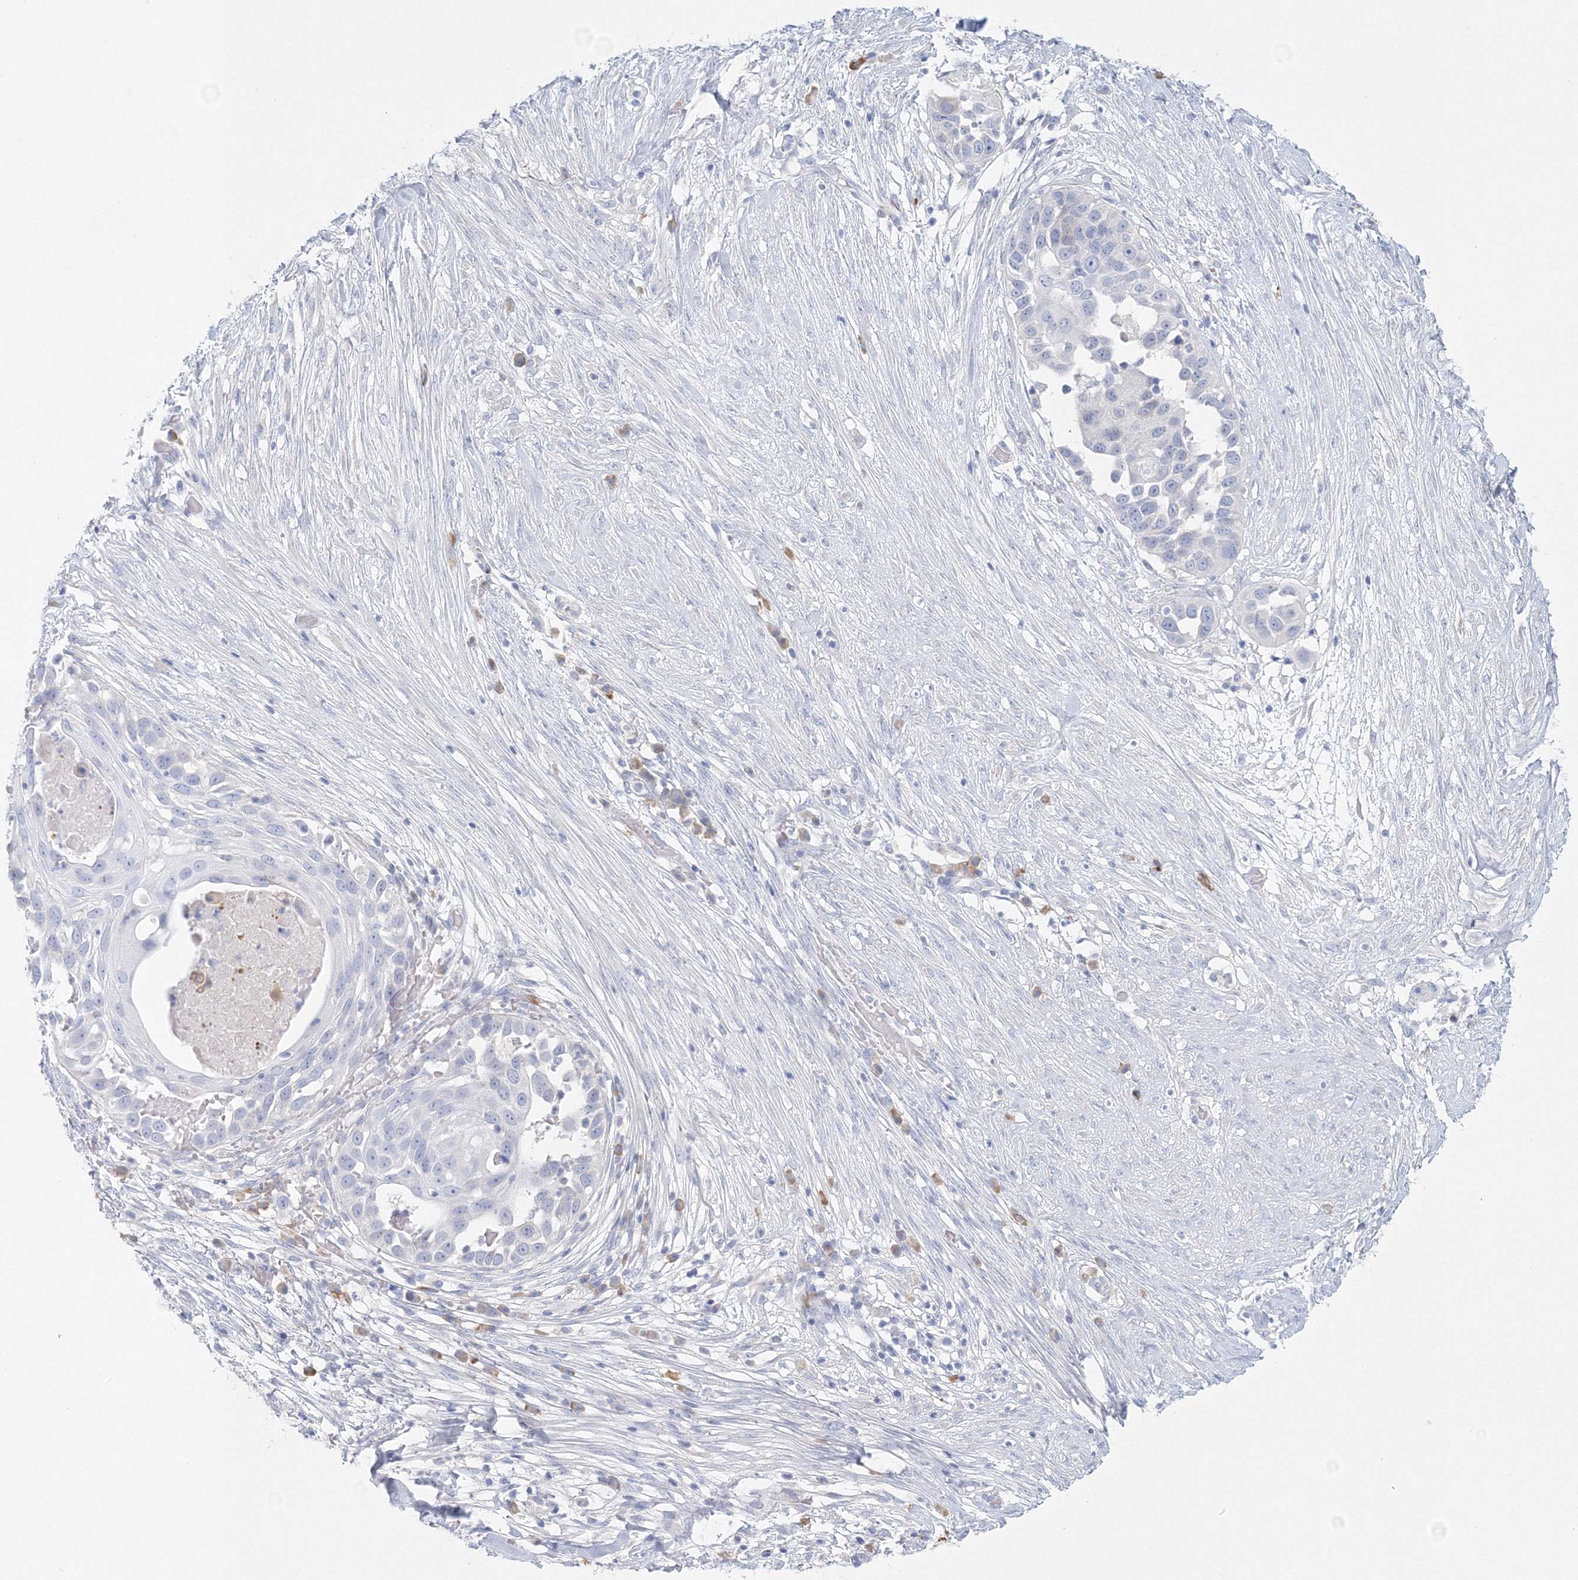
{"staining": {"intensity": "negative", "quantity": "none", "location": "none"}, "tissue": "skin cancer", "cell_type": "Tumor cells", "image_type": "cancer", "snomed": [{"axis": "morphology", "description": "Squamous cell carcinoma, NOS"}, {"axis": "topography", "description": "Skin"}], "caption": "Immunohistochemistry histopathology image of neoplastic tissue: skin cancer stained with DAB shows no significant protein expression in tumor cells.", "gene": "VSIG1", "patient": {"sex": "female", "age": 44}}